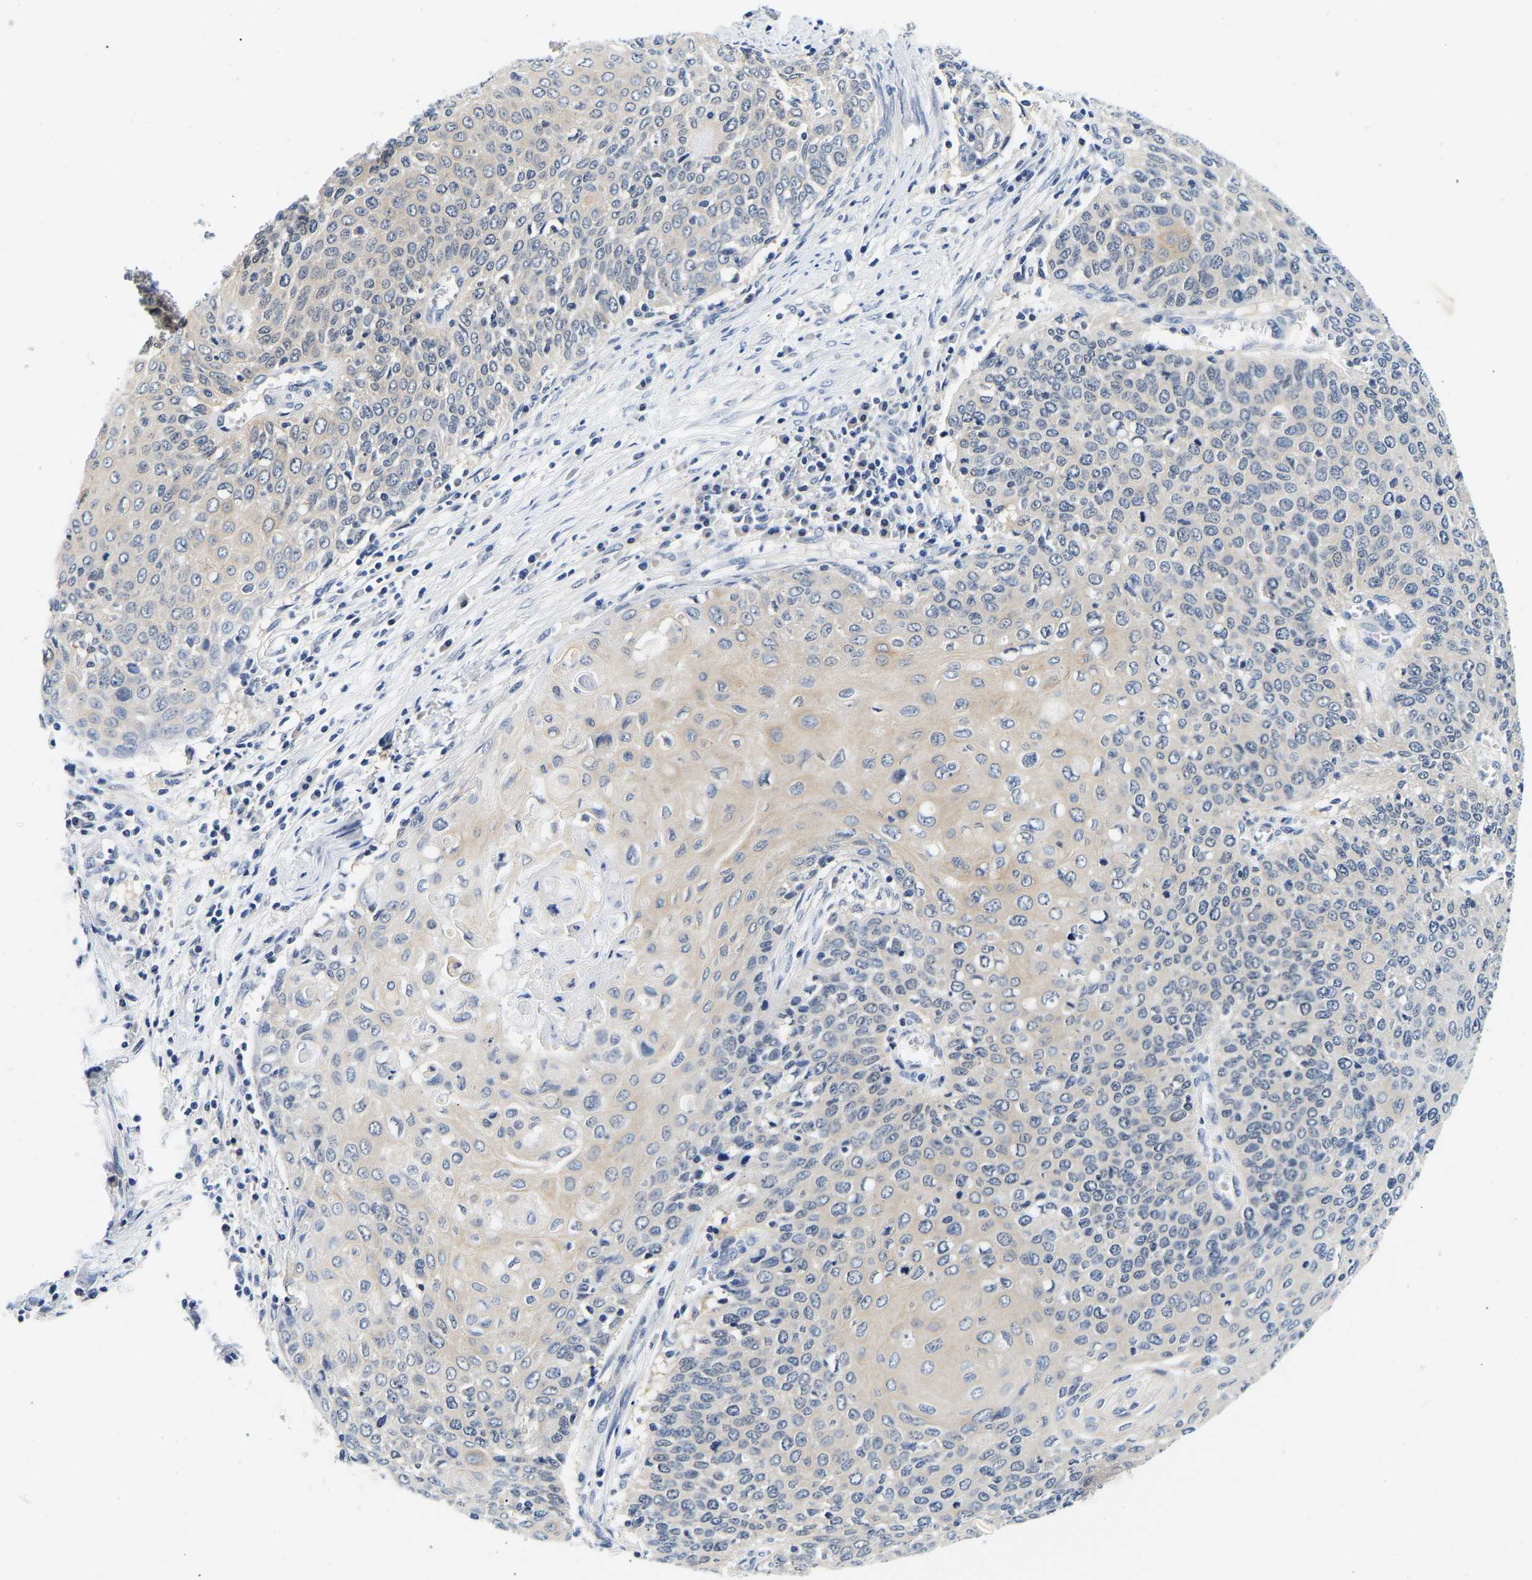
{"staining": {"intensity": "weak", "quantity": "<25%", "location": "cytoplasmic/membranous"}, "tissue": "cervical cancer", "cell_type": "Tumor cells", "image_type": "cancer", "snomed": [{"axis": "morphology", "description": "Squamous cell carcinoma, NOS"}, {"axis": "topography", "description": "Cervix"}], "caption": "An immunohistochemistry histopathology image of cervical cancer is shown. There is no staining in tumor cells of cervical cancer.", "gene": "UCHL3", "patient": {"sex": "female", "age": 39}}